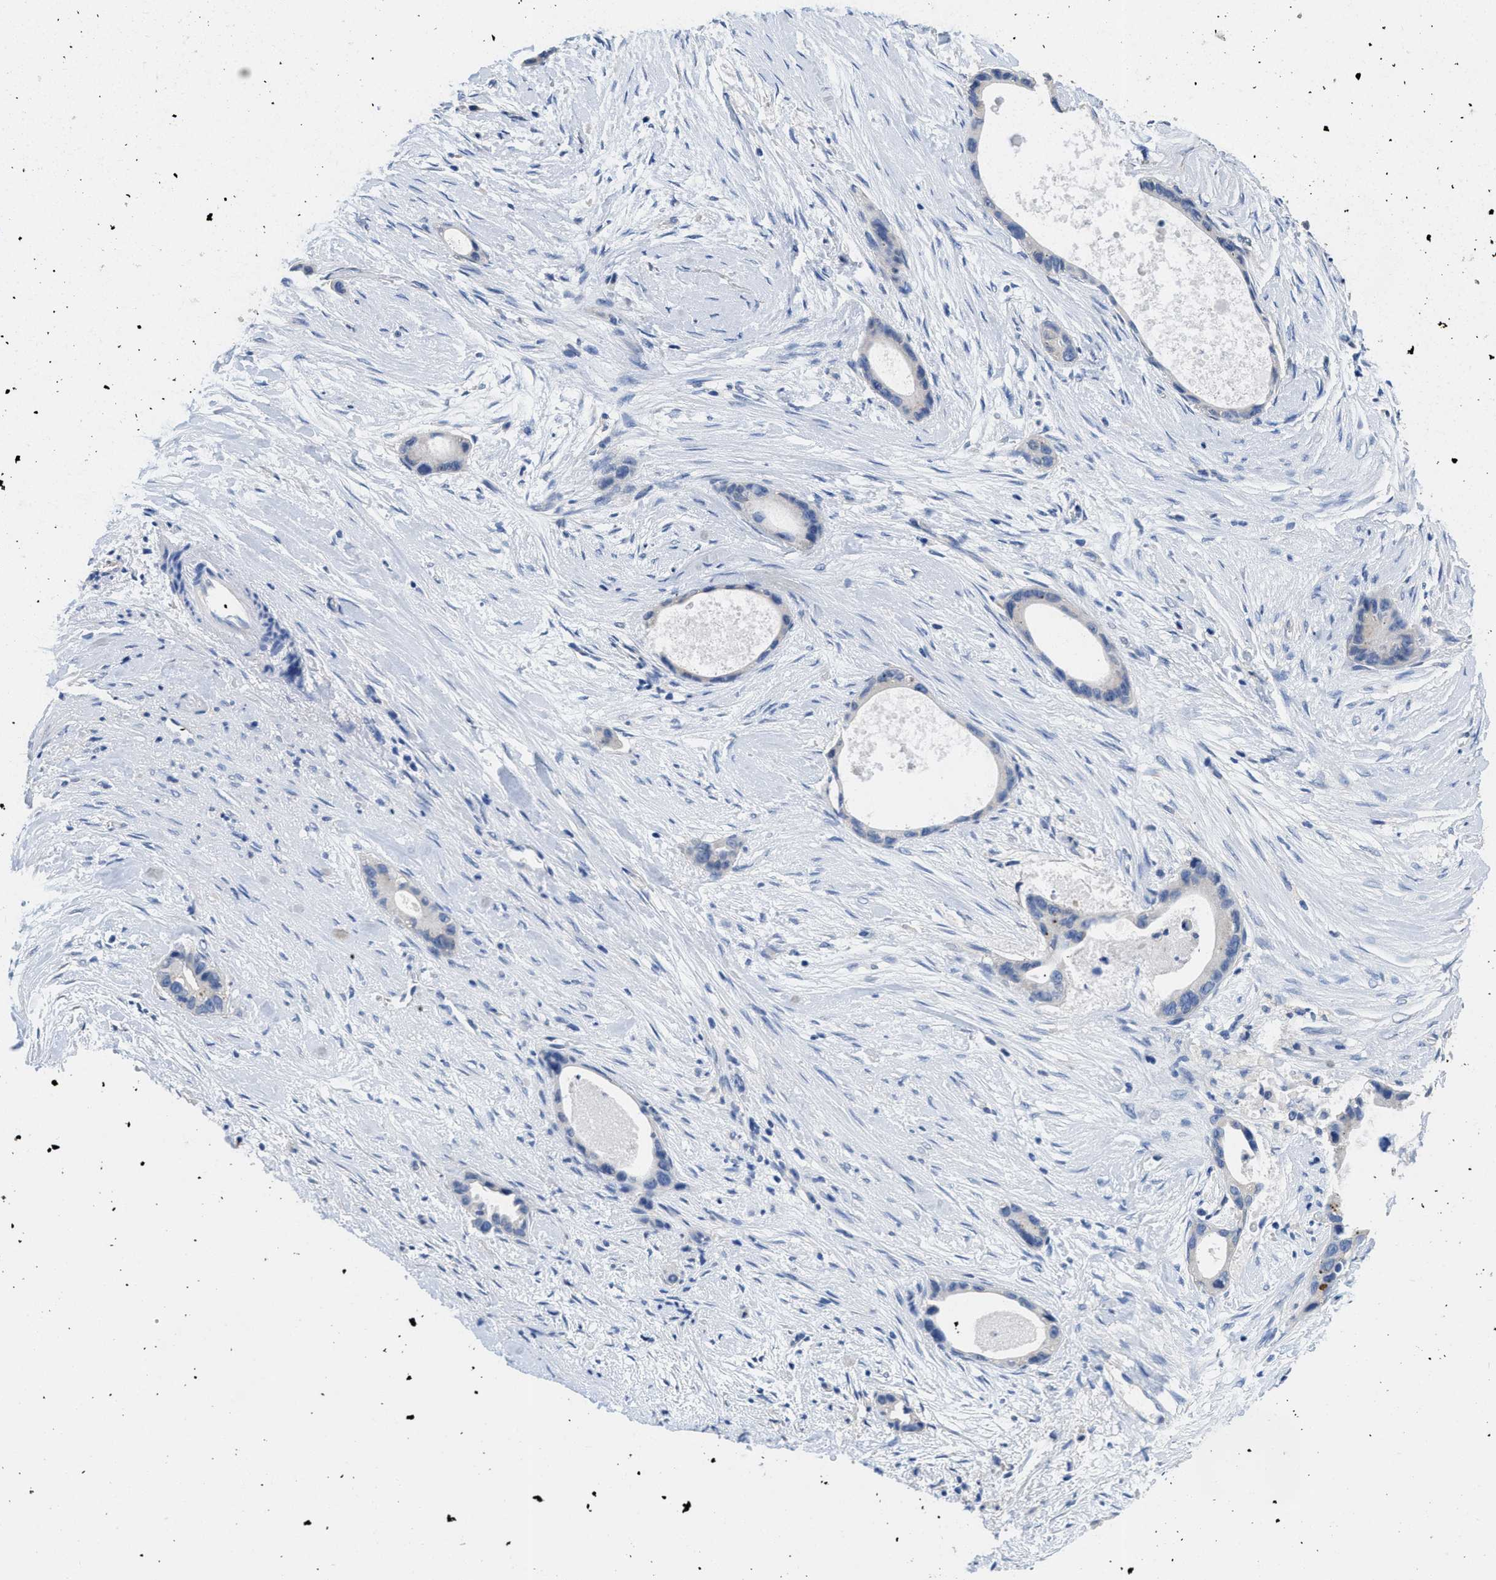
{"staining": {"intensity": "negative", "quantity": "none", "location": "none"}, "tissue": "liver cancer", "cell_type": "Tumor cells", "image_type": "cancer", "snomed": [{"axis": "morphology", "description": "Cholangiocarcinoma"}, {"axis": "topography", "description": "Liver"}], "caption": "This is an immunohistochemistry micrograph of human liver cancer. There is no positivity in tumor cells.", "gene": "CA9", "patient": {"sex": "female", "age": 55}}